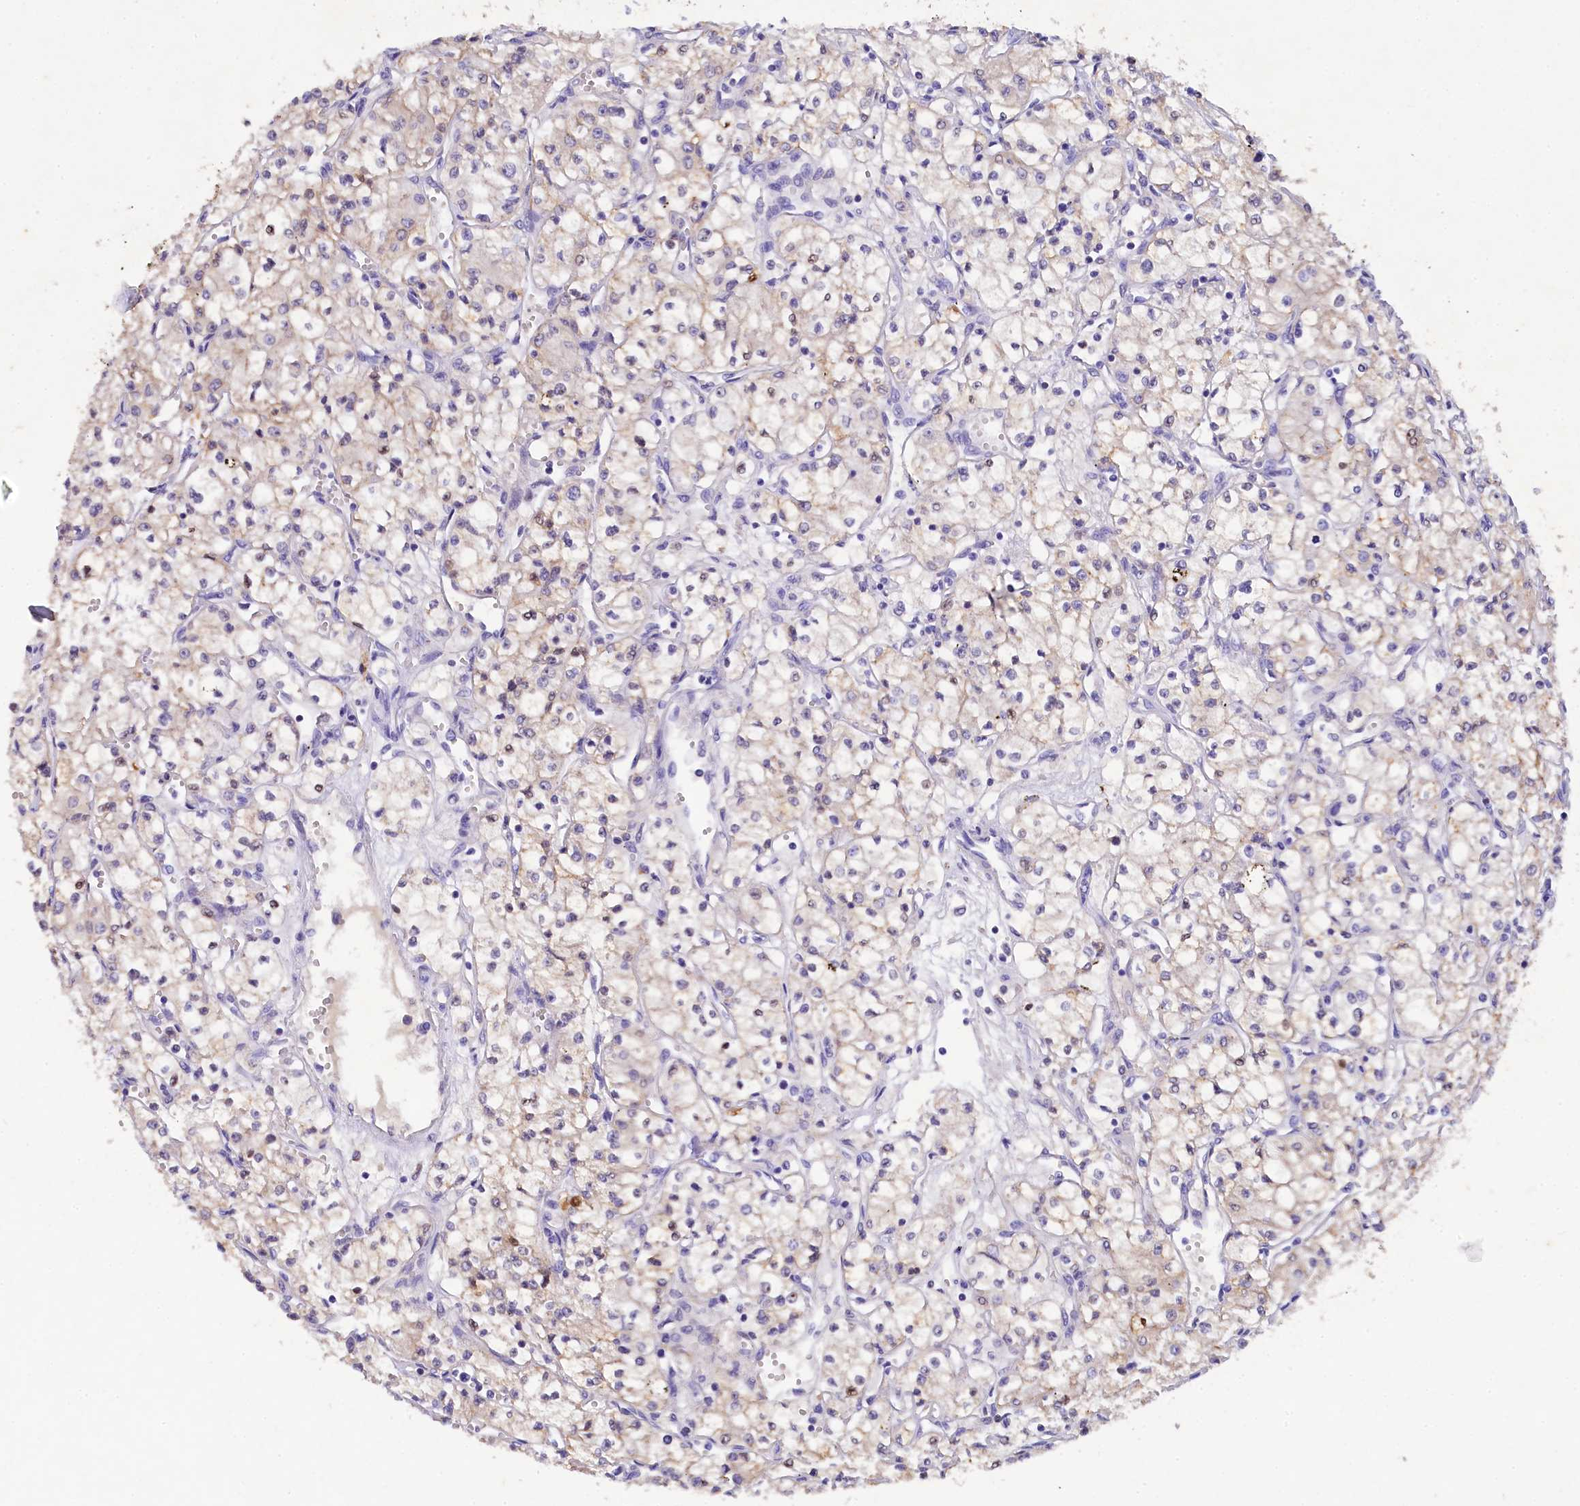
{"staining": {"intensity": "weak", "quantity": "<25%", "location": "cytoplasmic/membranous"}, "tissue": "renal cancer", "cell_type": "Tumor cells", "image_type": "cancer", "snomed": [{"axis": "morphology", "description": "Adenocarcinoma, NOS"}, {"axis": "topography", "description": "Kidney"}], "caption": "Histopathology image shows no protein staining in tumor cells of adenocarcinoma (renal) tissue.", "gene": "TGDS", "patient": {"sex": "male", "age": 59}}